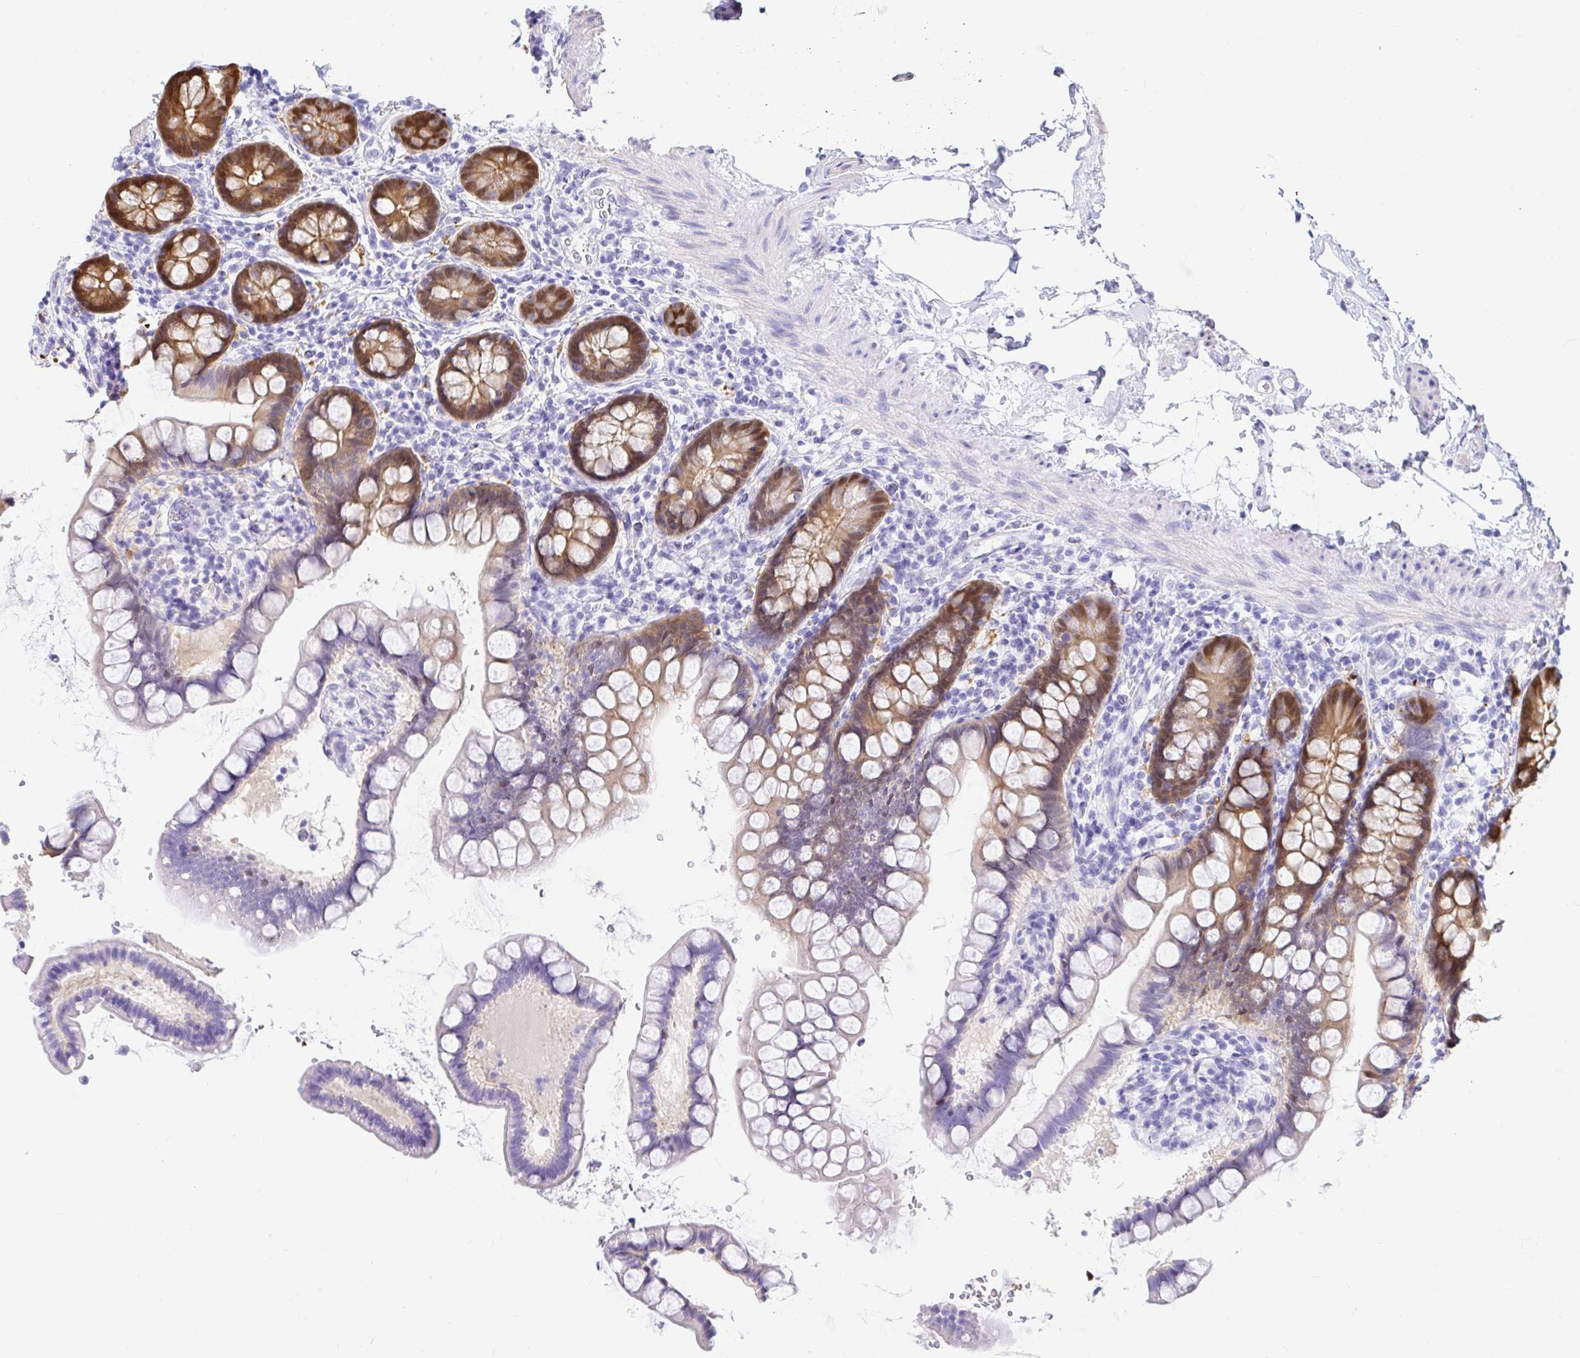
{"staining": {"intensity": "moderate", "quantity": "25%-75%", "location": "cytoplasmic/membranous"}, "tissue": "small intestine", "cell_type": "Glandular cells", "image_type": "normal", "snomed": [{"axis": "morphology", "description": "Normal tissue, NOS"}, {"axis": "topography", "description": "Small intestine"}], "caption": "This micrograph exhibits unremarkable small intestine stained with IHC to label a protein in brown. The cytoplasmic/membranous of glandular cells show moderate positivity for the protein. Nuclei are counter-stained blue.", "gene": "PPP1R1B", "patient": {"sex": "female", "age": 84}}